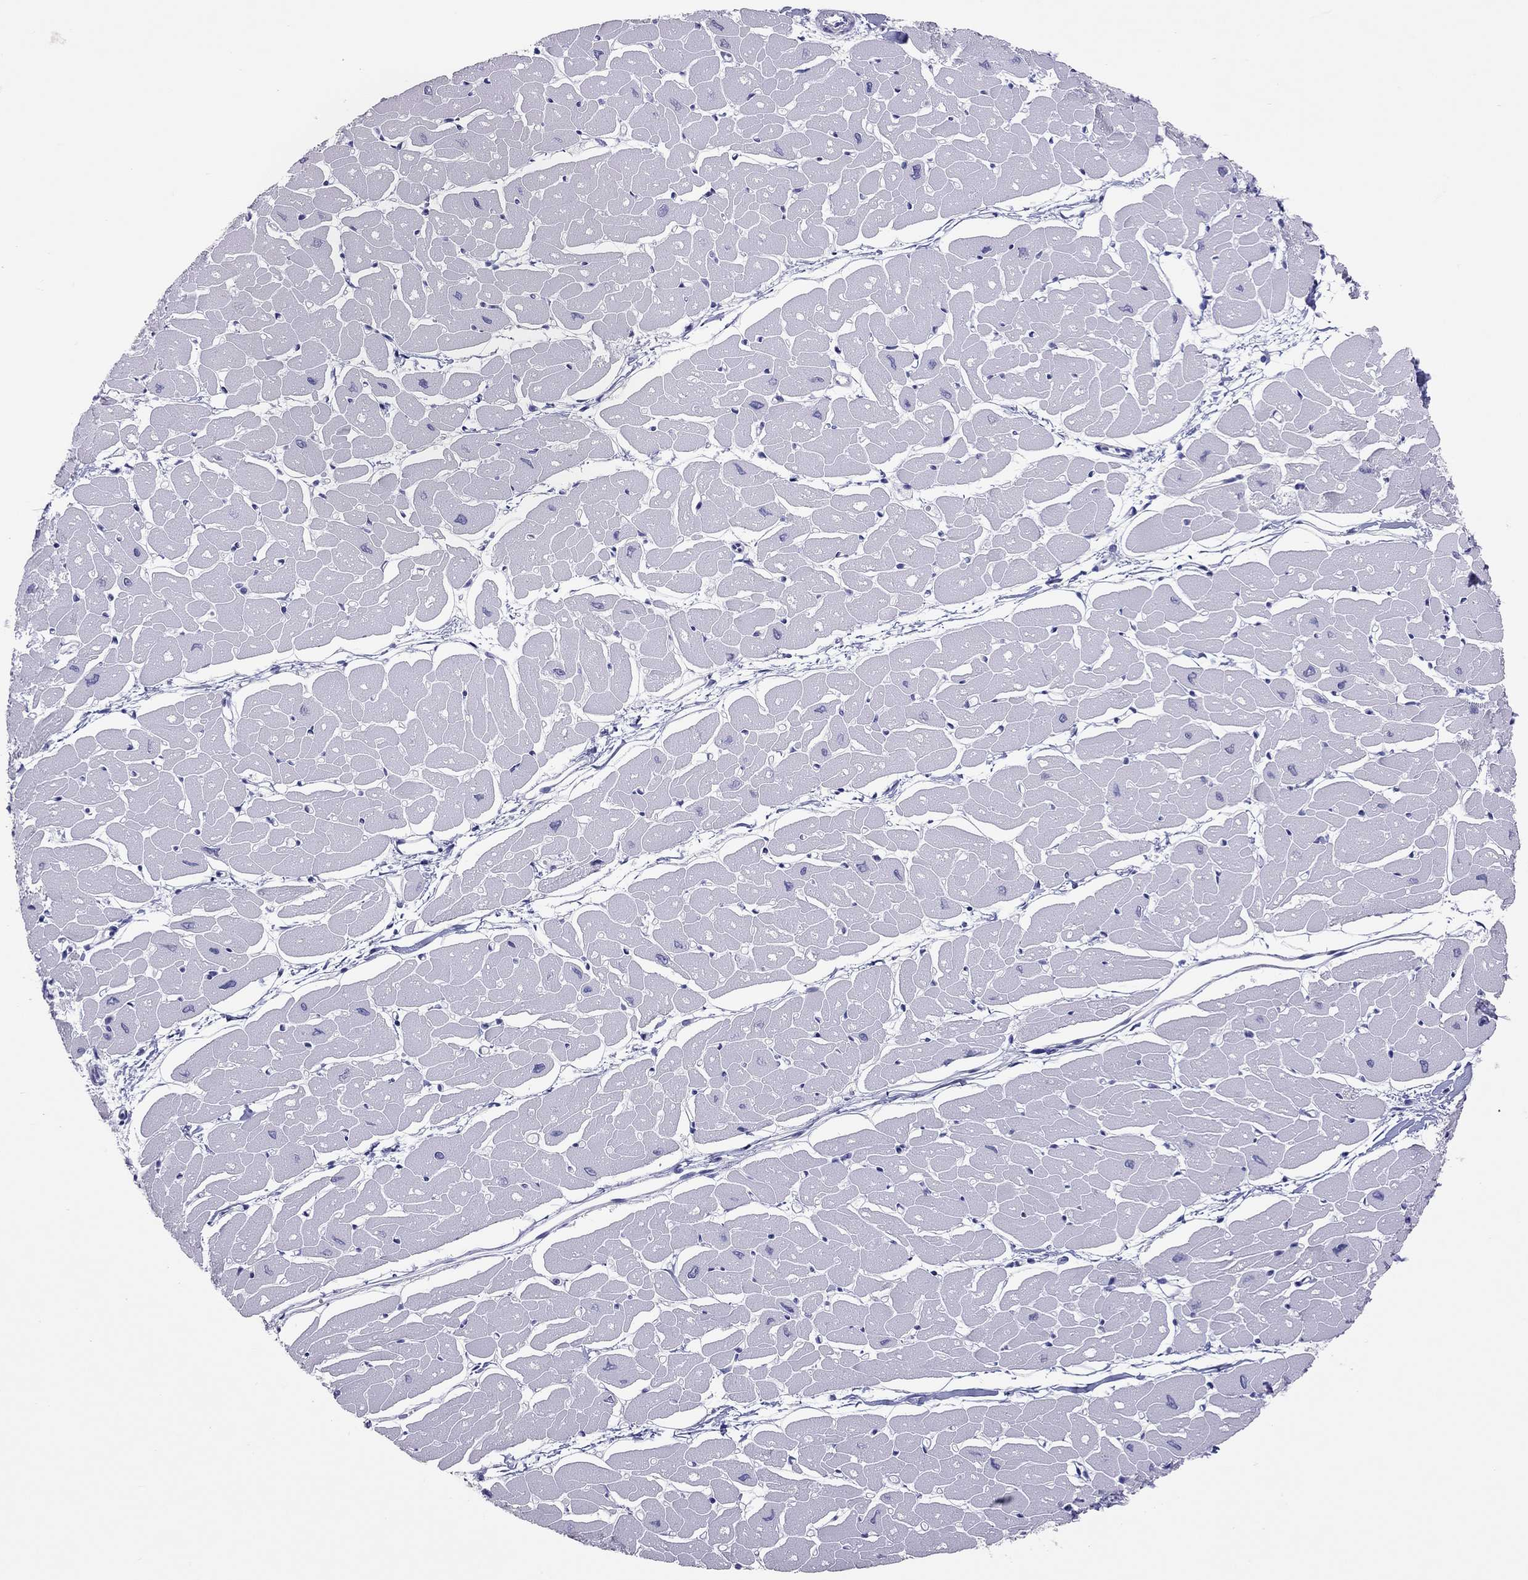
{"staining": {"intensity": "negative", "quantity": "none", "location": "none"}, "tissue": "heart muscle", "cell_type": "Cardiomyocytes", "image_type": "normal", "snomed": [{"axis": "morphology", "description": "Normal tissue, NOS"}, {"axis": "topography", "description": "Heart"}], "caption": "High power microscopy image of an IHC histopathology image of normal heart muscle, revealing no significant staining in cardiomyocytes.", "gene": "JHY", "patient": {"sex": "male", "age": 57}}